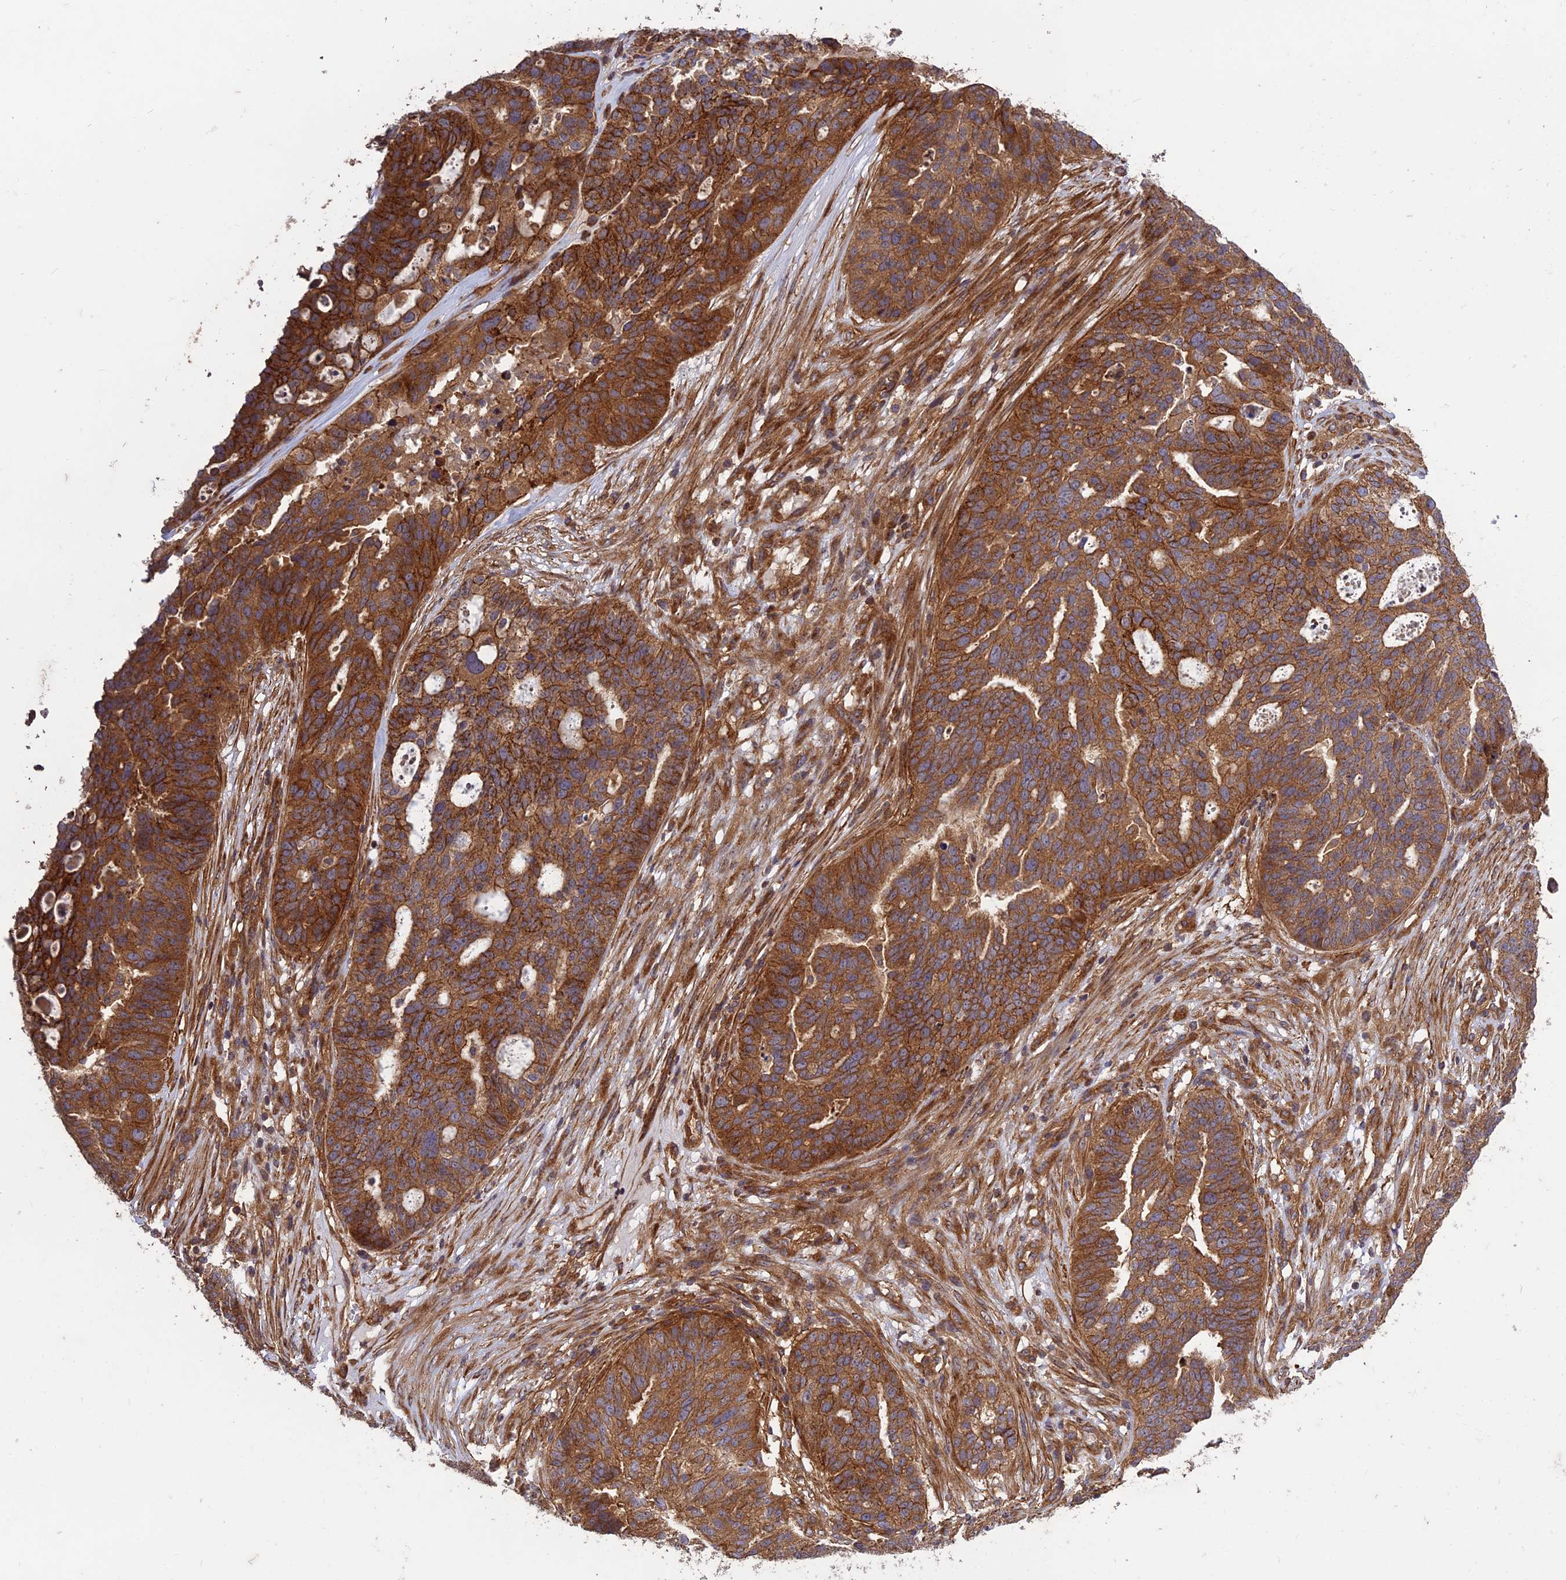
{"staining": {"intensity": "moderate", "quantity": ">75%", "location": "cytoplasmic/membranous"}, "tissue": "ovarian cancer", "cell_type": "Tumor cells", "image_type": "cancer", "snomed": [{"axis": "morphology", "description": "Cystadenocarcinoma, serous, NOS"}, {"axis": "topography", "description": "Ovary"}], "caption": "A high-resolution histopathology image shows immunohistochemistry (IHC) staining of serous cystadenocarcinoma (ovarian), which demonstrates moderate cytoplasmic/membranous positivity in approximately >75% of tumor cells.", "gene": "TMEM131L", "patient": {"sex": "female", "age": 59}}